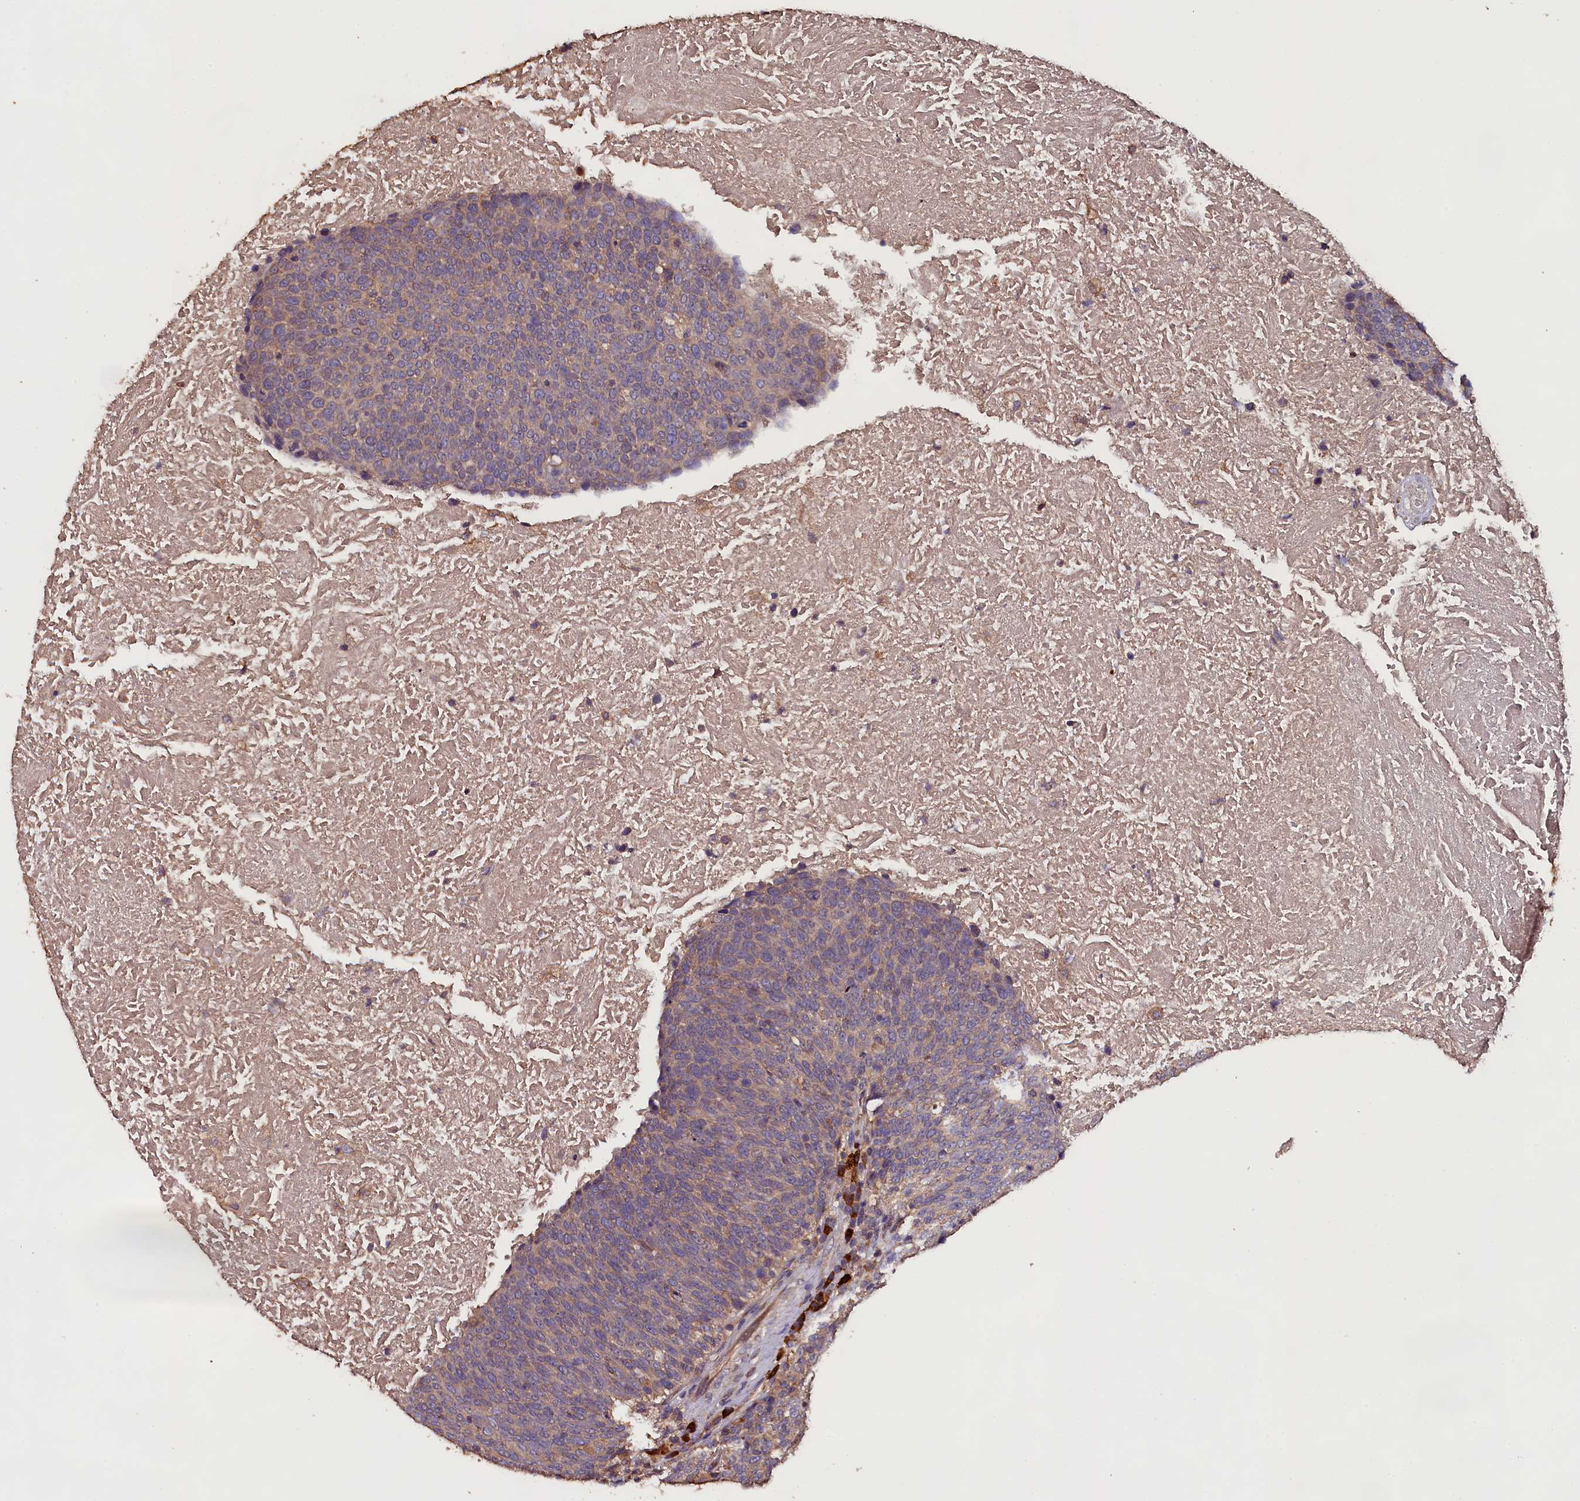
{"staining": {"intensity": "weak", "quantity": ">75%", "location": "cytoplasmic/membranous"}, "tissue": "head and neck cancer", "cell_type": "Tumor cells", "image_type": "cancer", "snomed": [{"axis": "morphology", "description": "Squamous cell carcinoma, NOS"}, {"axis": "morphology", "description": "Squamous cell carcinoma, metastatic, NOS"}, {"axis": "topography", "description": "Lymph node"}, {"axis": "topography", "description": "Head-Neck"}], "caption": "Human head and neck cancer (metastatic squamous cell carcinoma) stained with a brown dye exhibits weak cytoplasmic/membranous positive positivity in about >75% of tumor cells.", "gene": "ENKD1", "patient": {"sex": "male", "age": 62}}